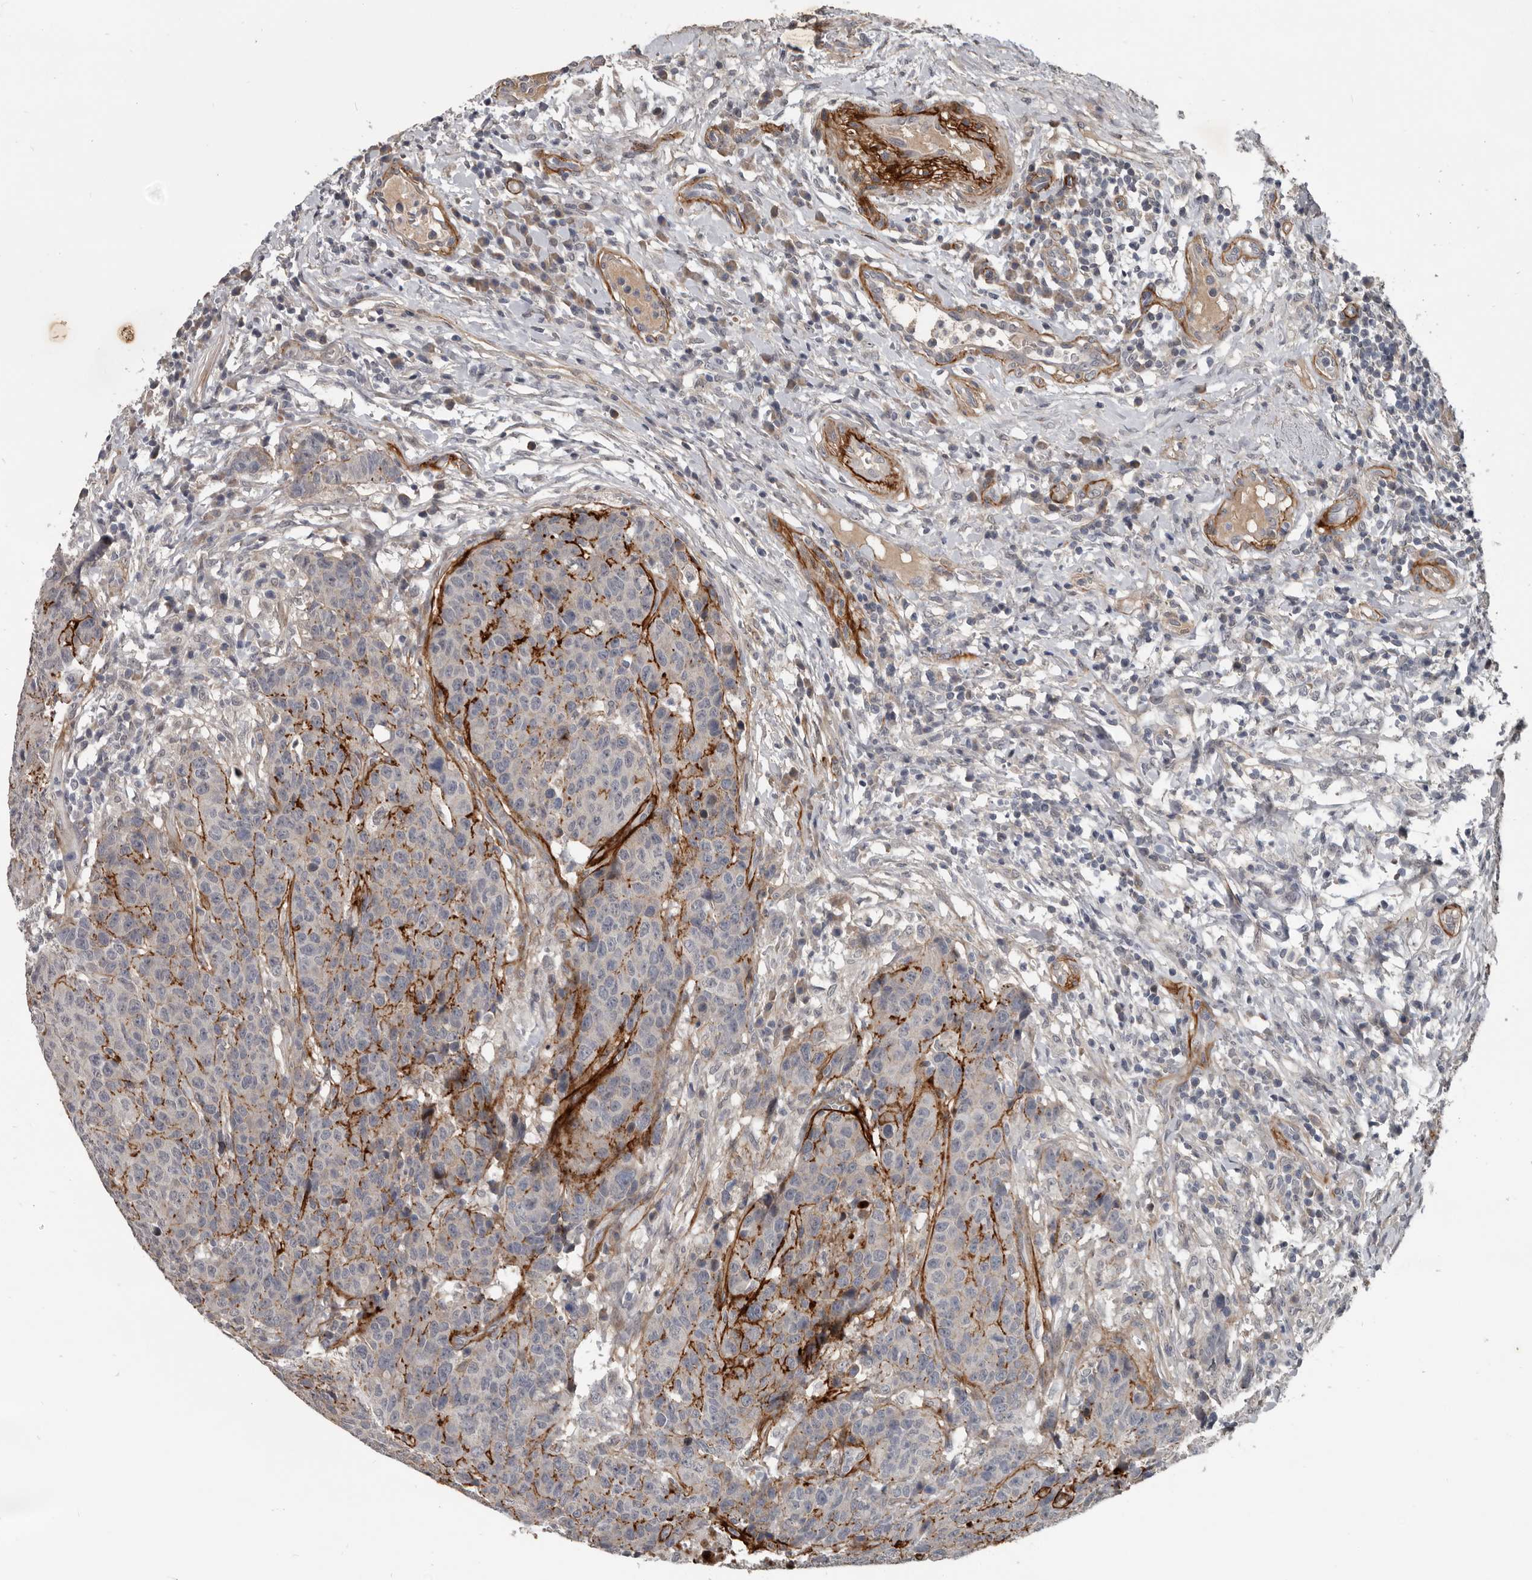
{"staining": {"intensity": "moderate", "quantity": "<25%", "location": "cytoplasmic/membranous"}, "tissue": "head and neck cancer", "cell_type": "Tumor cells", "image_type": "cancer", "snomed": [{"axis": "morphology", "description": "Squamous cell carcinoma, NOS"}, {"axis": "topography", "description": "Head-Neck"}], "caption": "DAB (3,3'-diaminobenzidine) immunohistochemical staining of human head and neck cancer (squamous cell carcinoma) demonstrates moderate cytoplasmic/membranous protein staining in approximately <25% of tumor cells.", "gene": "C1orf216", "patient": {"sex": "male", "age": 66}}